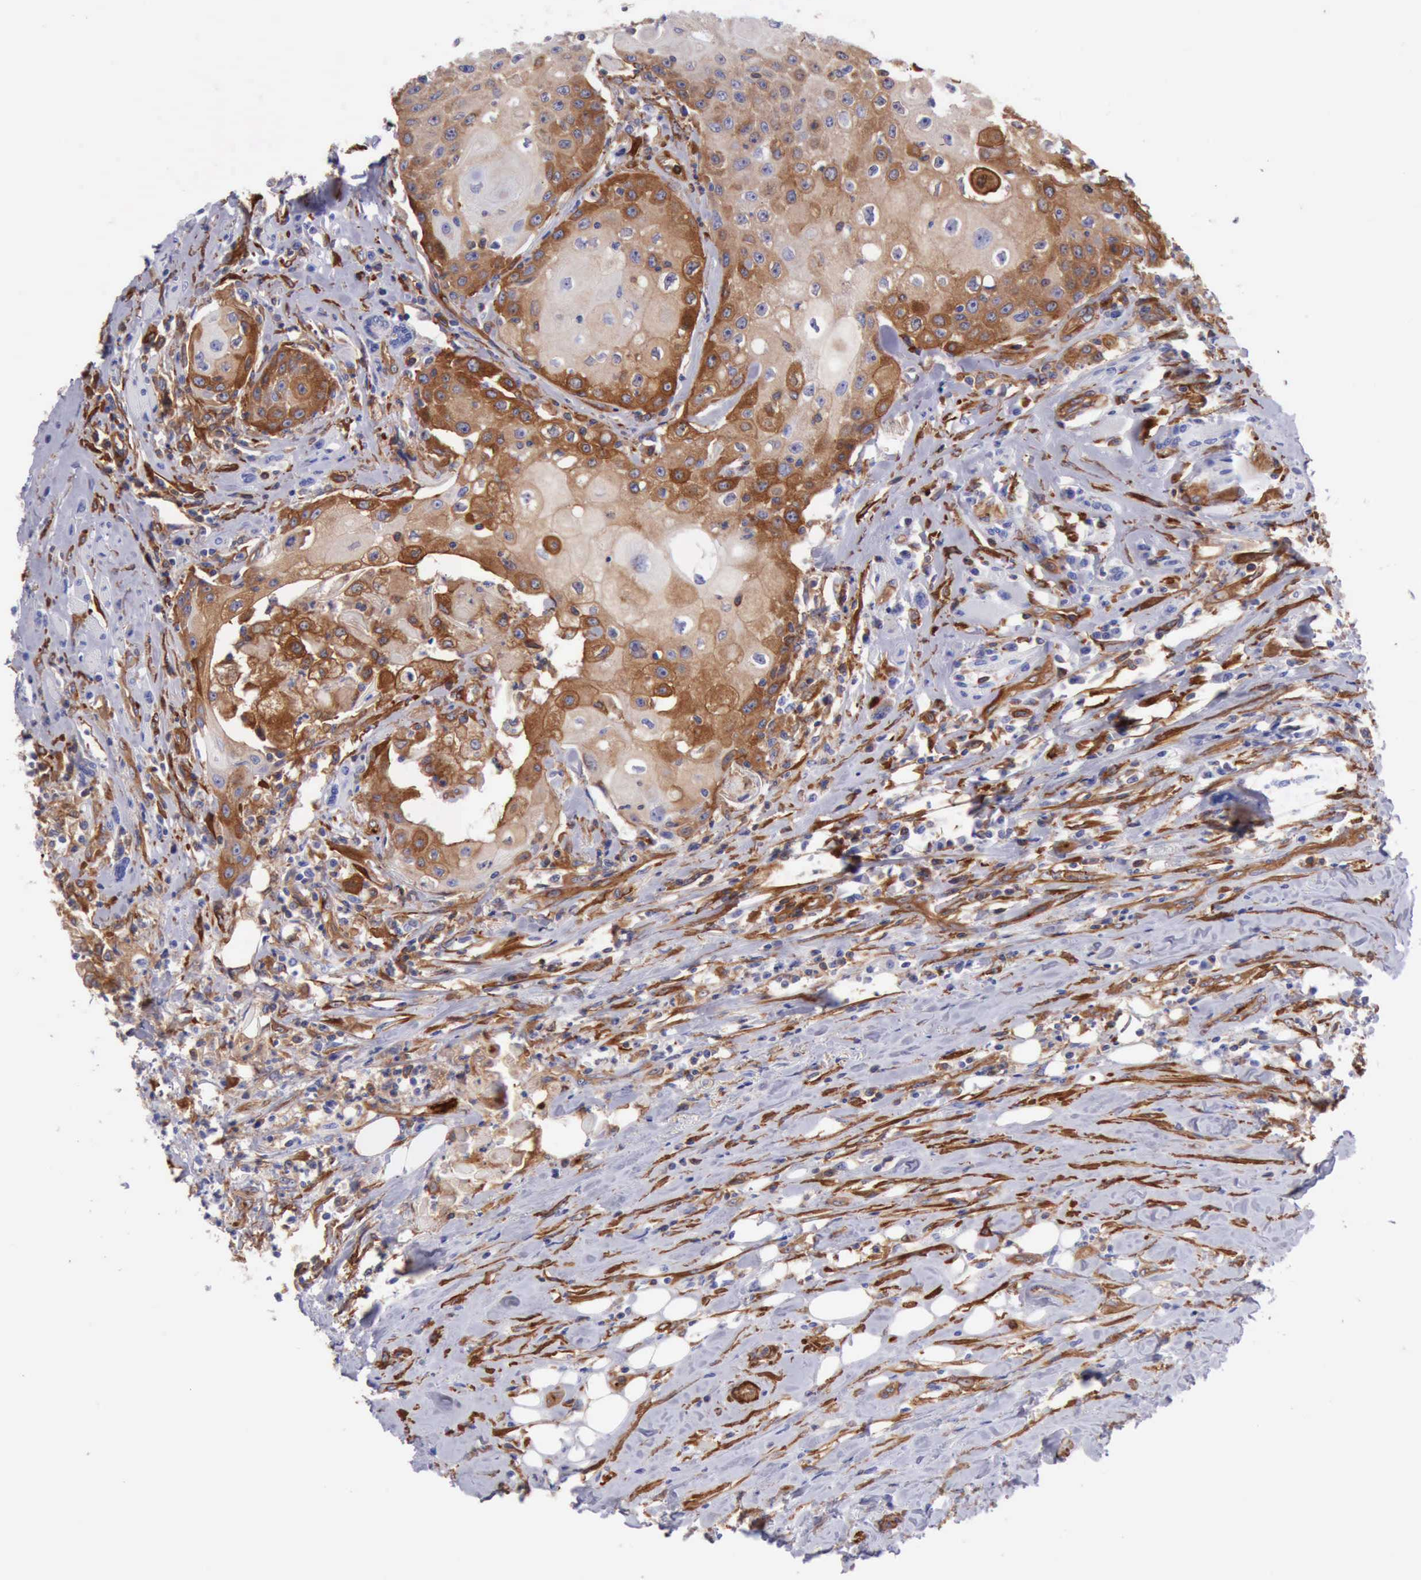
{"staining": {"intensity": "moderate", "quantity": "25%-75%", "location": "cytoplasmic/membranous"}, "tissue": "head and neck cancer", "cell_type": "Tumor cells", "image_type": "cancer", "snomed": [{"axis": "morphology", "description": "Squamous cell carcinoma, NOS"}, {"axis": "topography", "description": "Oral tissue"}, {"axis": "topography", "description": "Head-Neck"}], "caption": "The photomicrograph reveals immunohistochemical staining of head and neck cancer (squamous cell carcinoma). There is moderate cytoplasmic/membranous expression is appreciated in about 25%-75% of tumor cells.", "gene": "FLNA", "patient": {"sex": "female", "age": 82}}